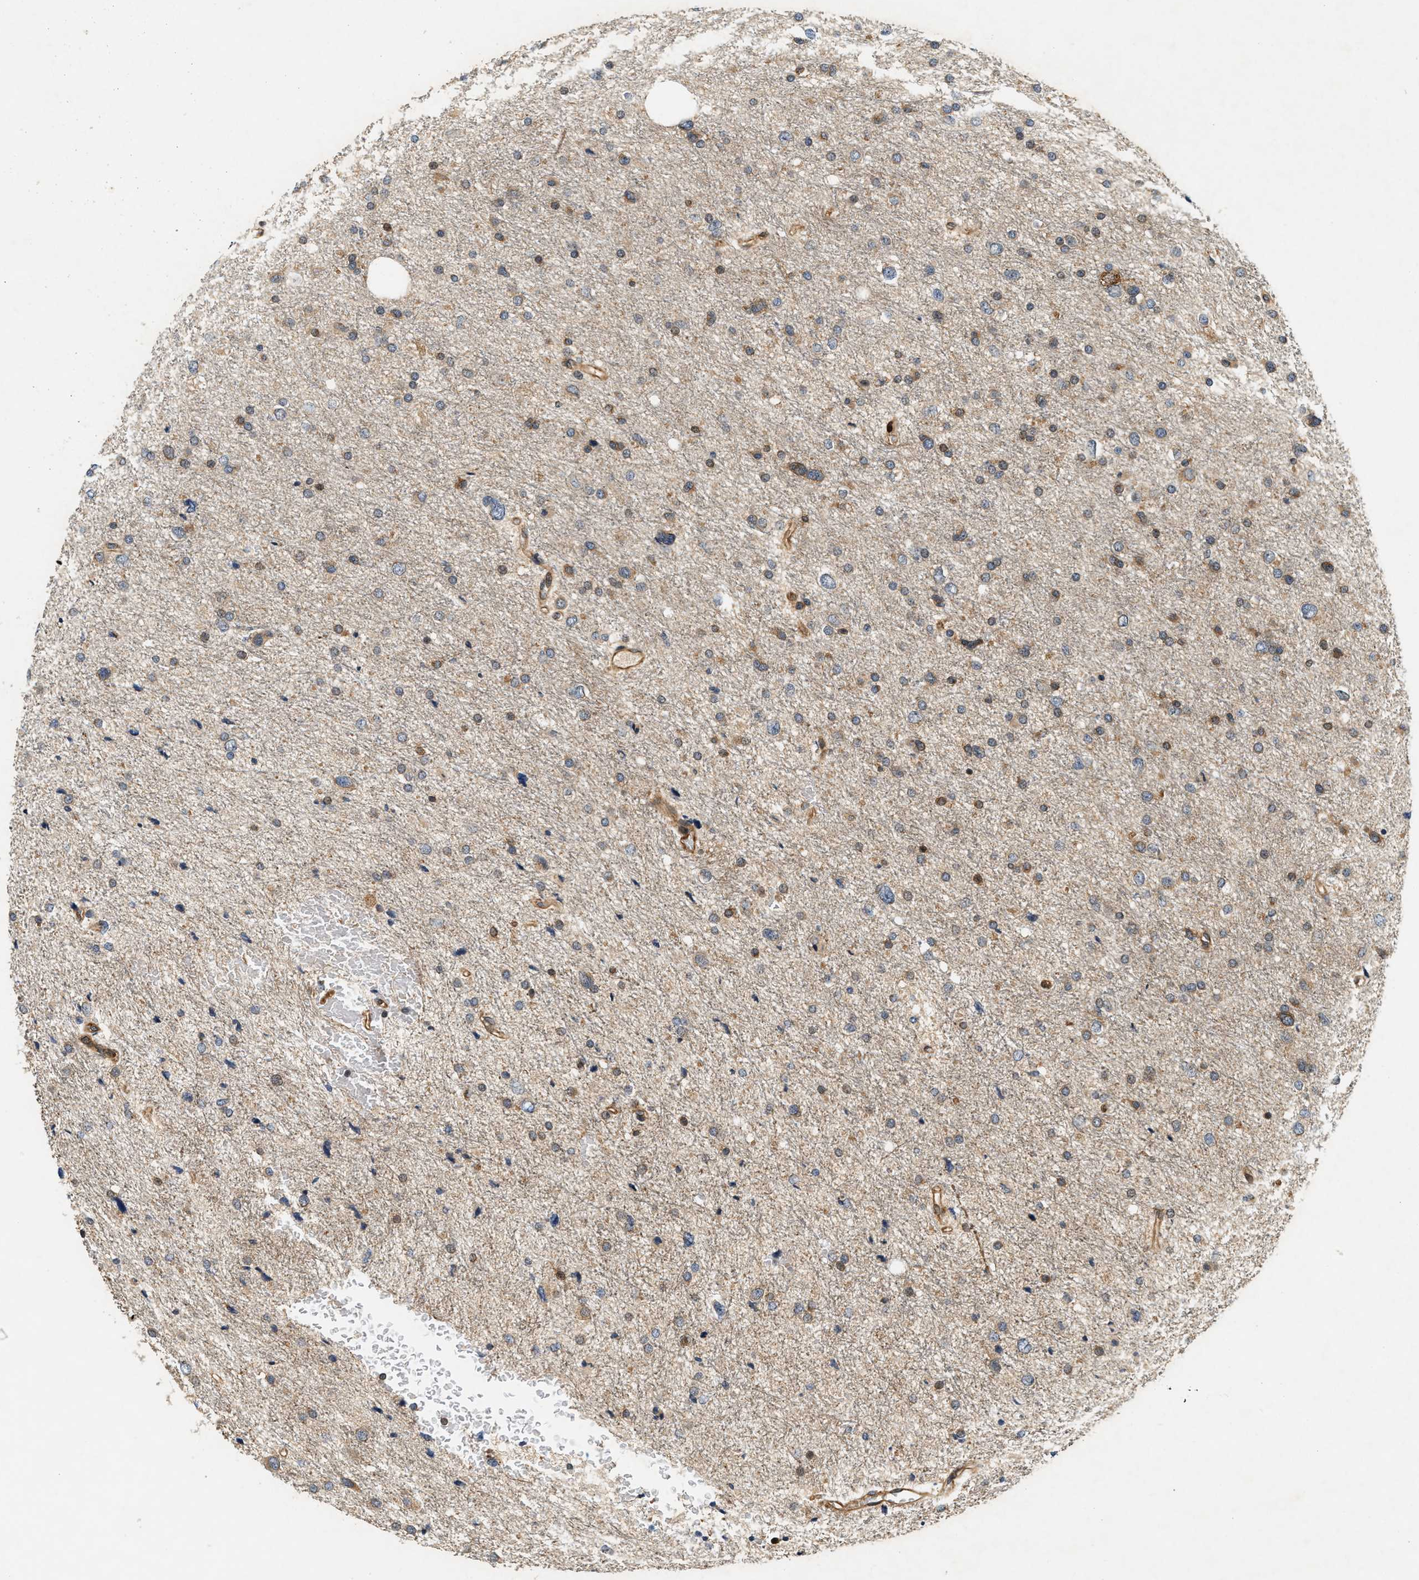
{"staining": {"intensity": "weak", "quantity": ">75%", "location": "cytoplasmic/membranous"}, "tissue": "glioma", "cell_type": "Tumor cells", "image_type": "cancer", "snomed": [{"axis": "morphology", "description": "Glioma, malignant, Low grade"}, {"axis": "topography", "description": "Brain"}], "caption": "Protein analysis of low-grade glioma (malignant) tissue demonstrates weak cytoplasmic/membranous staining in approximately >75% of tumor cells. The protein is stained brown, and the nuclei are stained in blue (DAB IHC with brightfield microscopy, high magnification).", "gene": "SAMD9", "patient": {"sex": "female", "age": 37}}